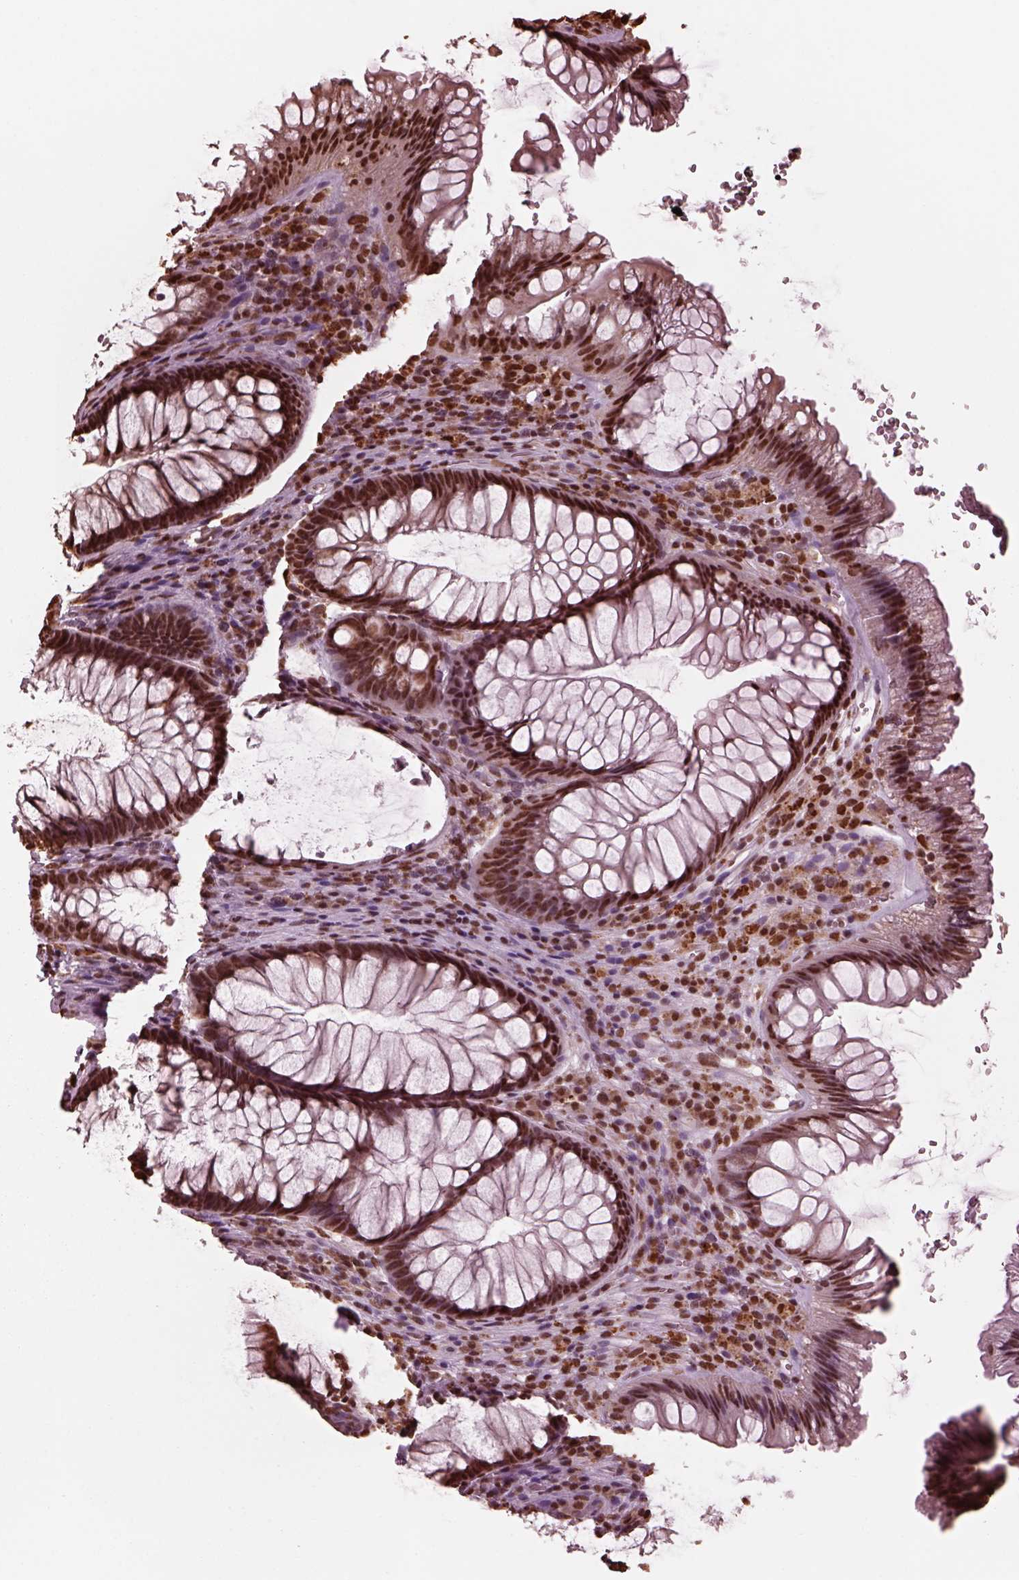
{"staining": {"intensity": "strong", "quantity": ">75%", "location": "nuclear"}, "tissue": "rectum", "cell_type": "Glandular cells", "image_type": "normal", "snomed": [{"axis": "morphology", "description": "Normal tissue, NOS"}, {"axis": "topography", "description": "Smooth muscle"}, {"axis": "topography", "description": "Rectum"}], "caption": "Human rectum stained for a protein (brown) reveals strong nuclear positive positivity in about >75% of glandular cells.", "gene": "NSD1", "patient": {"sex": "male", "age": 53}}